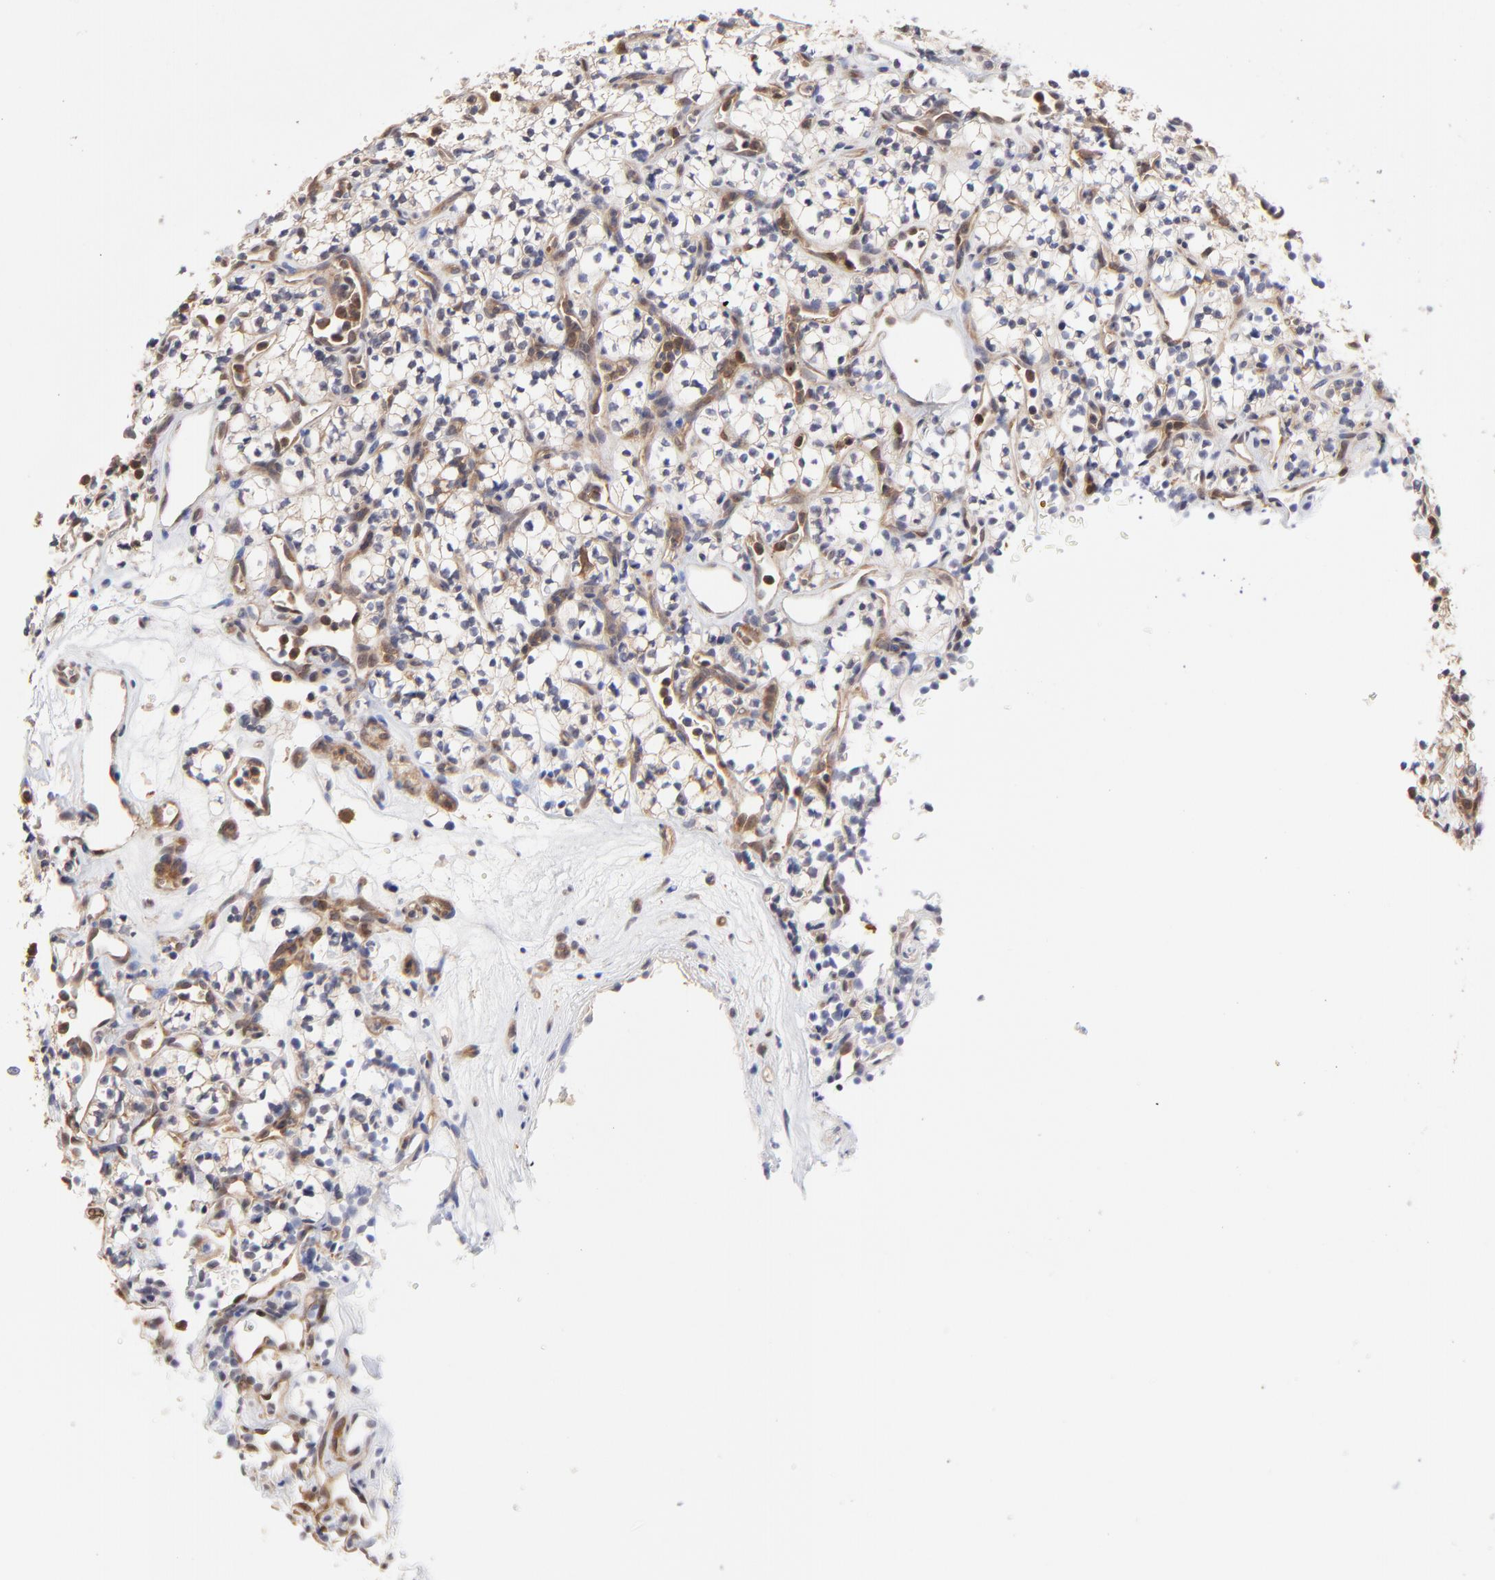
{"staining": {"intensity": "weak", "quantity": ">75%", "location": "cytoplasmic/membranous"}, "tissue": "renal cancer", "cell_type": "Tumor cells", "image_type": "cancer", "snomed": [{"axis": "morphology", "description": "Adenocarcinoma, NOS"}, {"axis": "topography", "description": "Kidney"}], "caption": "The histopathology image shows a brown stain indicating the presence of a protein in the cytoplasmic/membranous of tumor cells in renal cancer (adenocarcinoma). The staining is performed using DAB (3,3'-diaminobenzidine) brown chromogen to label protein expression. The nuclei are counter-stained blue using hematoxylin.", "gene": "GART", "patient": {"sex": "male", "age": 59}}